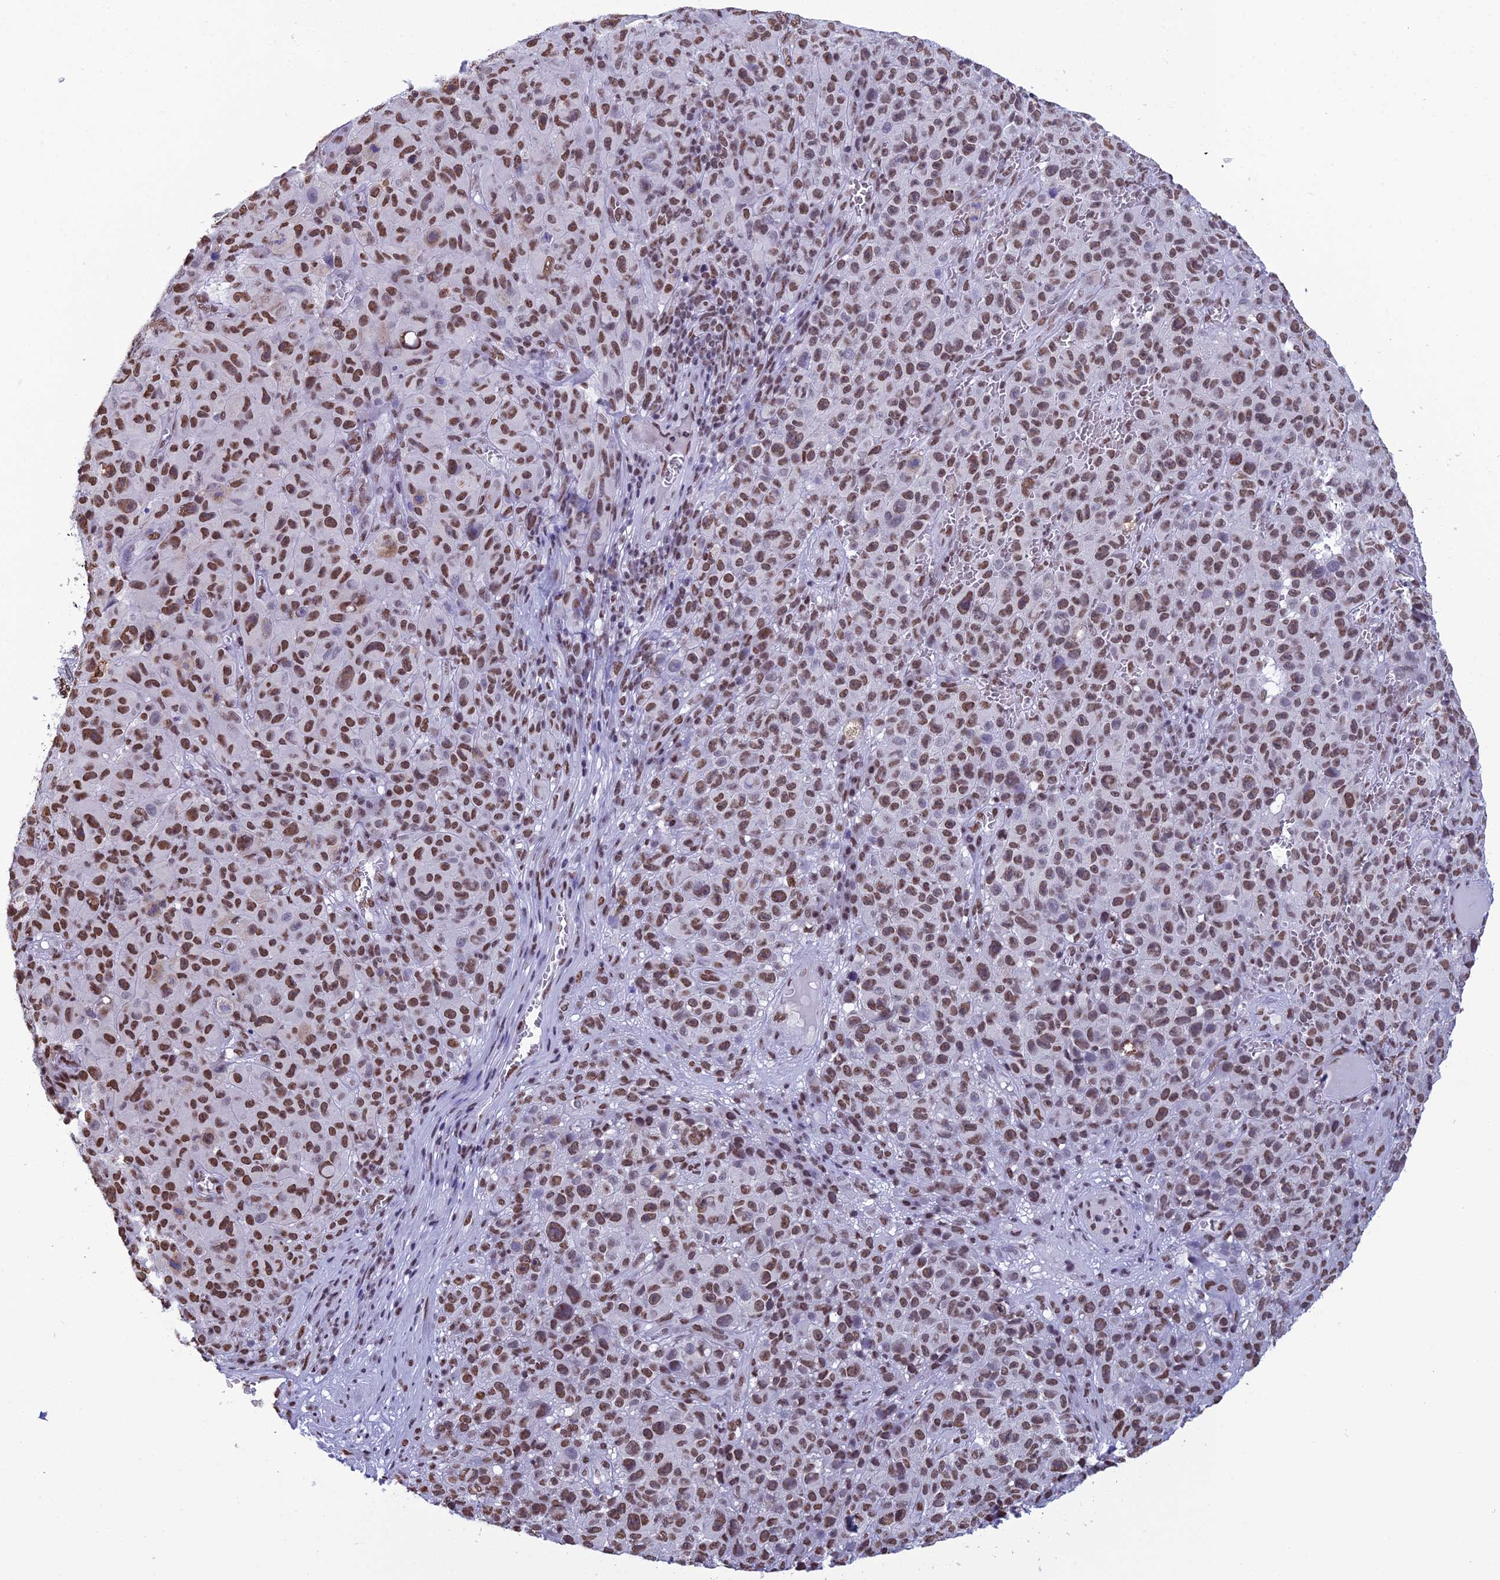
{"staining": {"intensity": "moderate", "quantity": ">75%", "location": "nuclear"}, "tissue": "melanoma", "cell_type": "Tumor cells", "image_type": "cancer", "snomed": [{"axis": "morphology", "description": "Malignant melanoma, NOS"}, {"axis": "topography", "description": "Skin"}], "caption": "Protein staining of malignant melanoma tissue shows moderate nuclear expression in about >75% of tumor cells.", "gene": "PRAMEF12", "patient": {"sex": "female", "age": 82}}